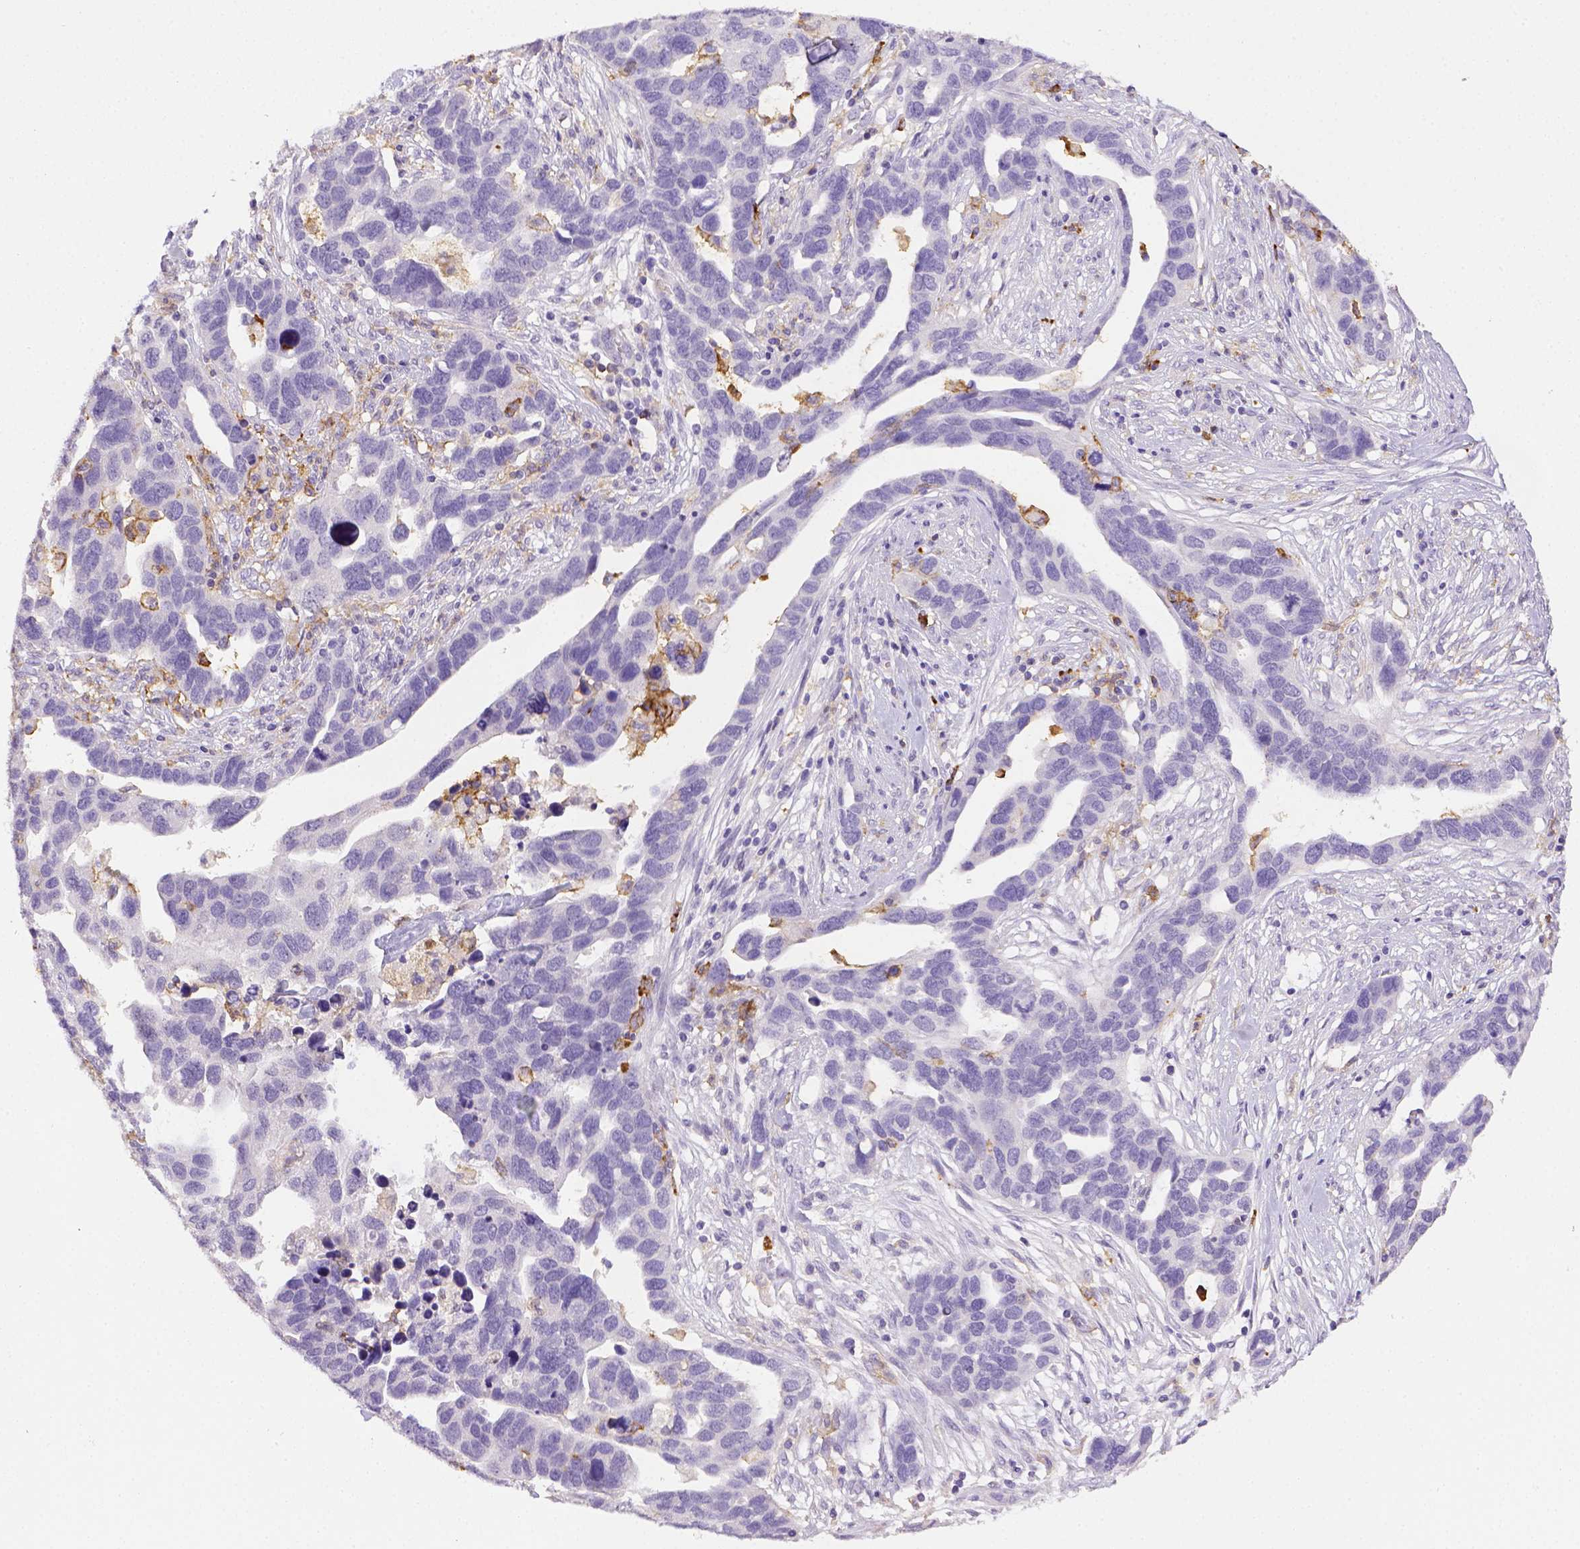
{"staining": {"intensity": "negative", "quantity": "none", "location": "none"}, "tissue": "ovarian cancer", "cell_type": "Tumor cells", "image_type": "cancer", "snomed": [{"axis": "morphology", "description": "Cystadenocarcinoma, serous, NOS"}, {"axis": "topography", "description": "Ovary"}], "caption": "A high-resolution photomicrograph shows immunohistochemistry (IHC) staining of ovarian cancer (serous cystadenocarcinoma), which demonstrates no significant staining in tumor cells.", "gene": "ITGAM", "patient": {"sex": "female", "age": 54}}